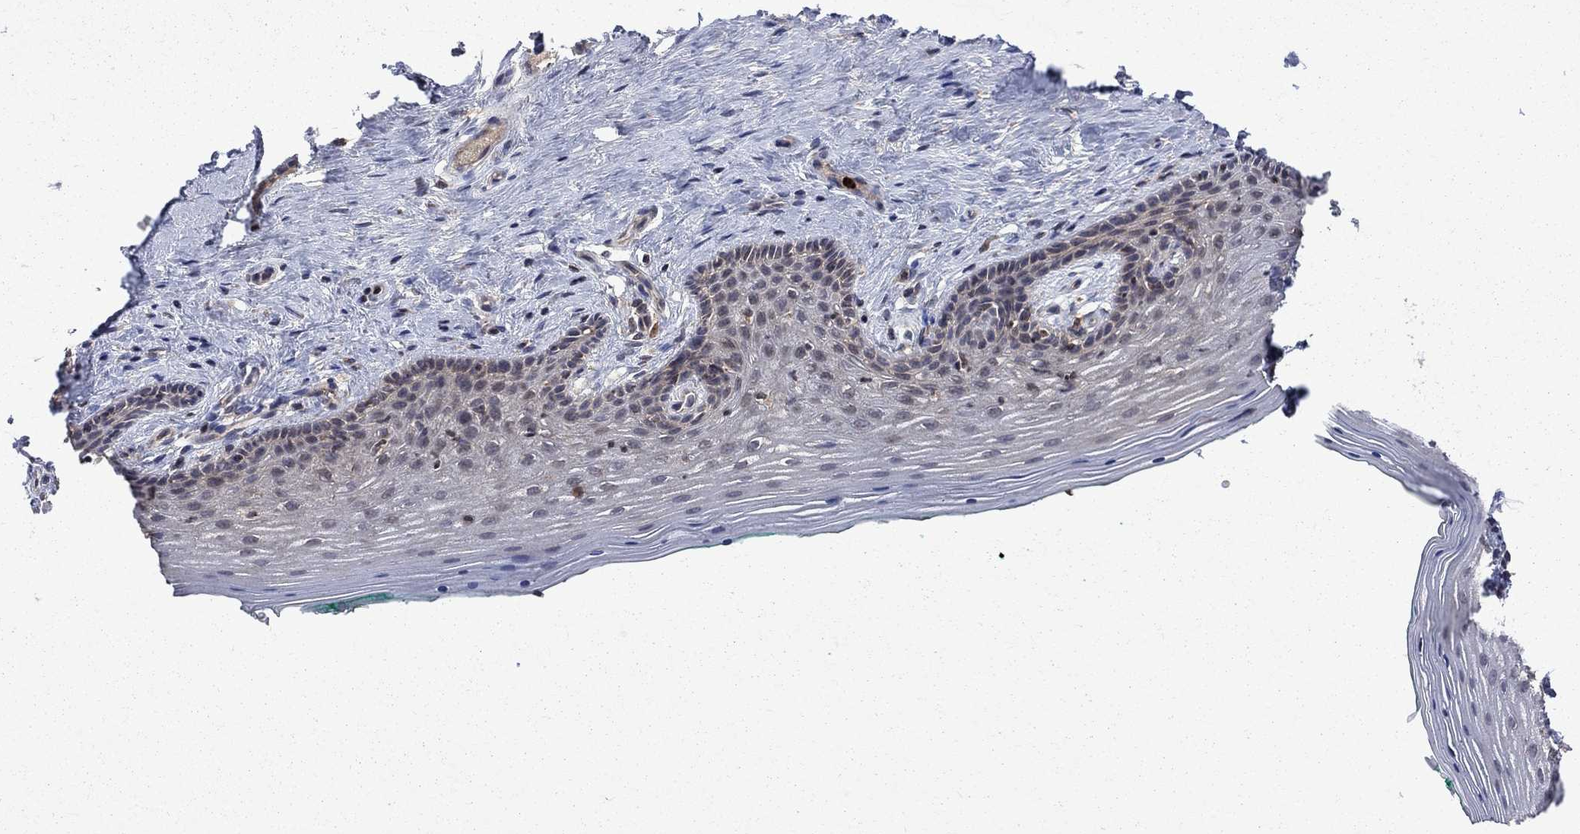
{"staining": {"intensity": "negative", "quantity": "none", "location": "none"}, "tissue": "vagina", "cell_type": "Squamous epithelial cells", "image_type": "normal", "snomed": [{"axis": "morphology", "description": "Normal tissue, NOS"}, {"axis": "topography", "description": "Vagina"}], "caption": "Unremarkable vagina was stained to show a protein in brown. There is no significant expression in squamous epithelial cells.", "gene": "TMEM33", "patient": {"sex": "female", "age": 45}}